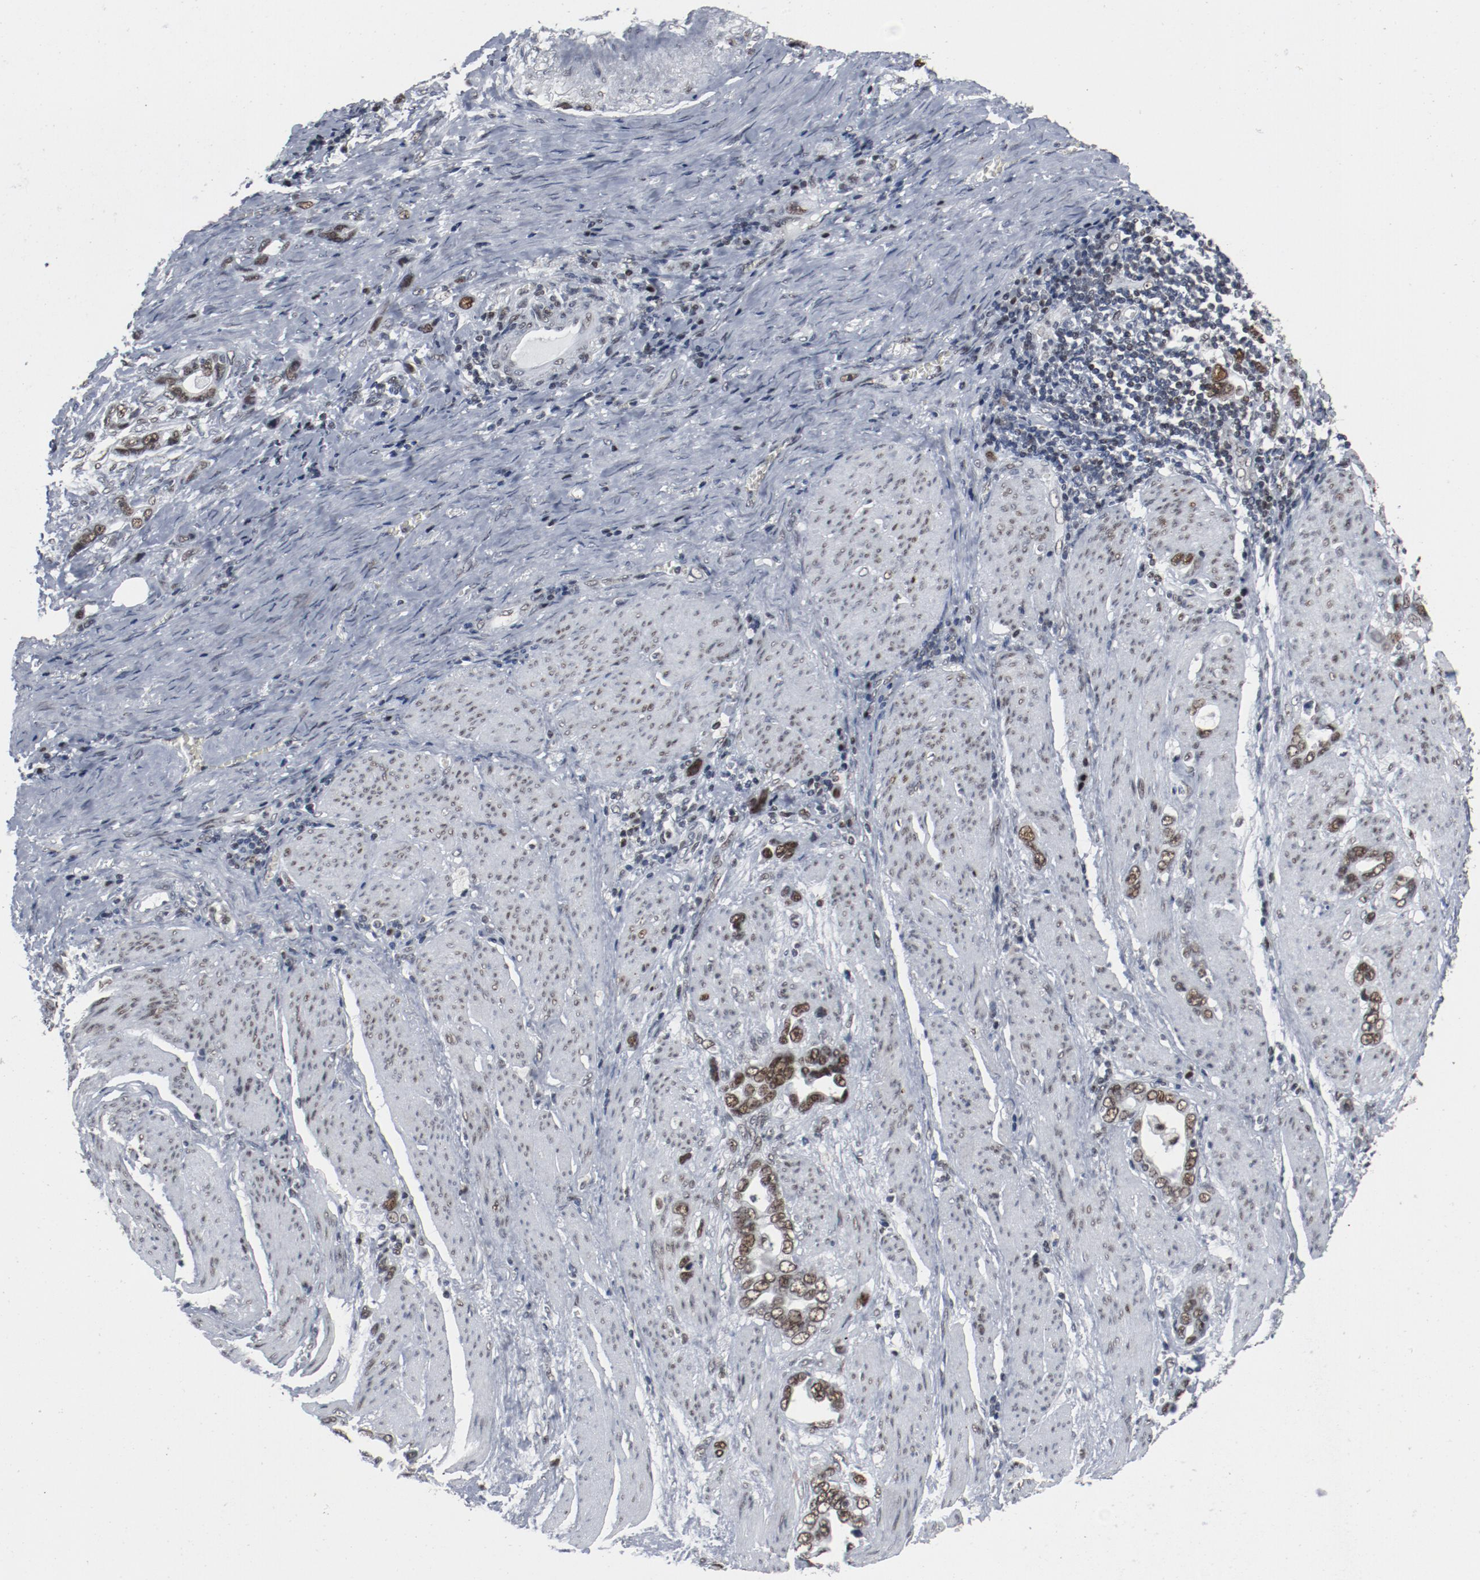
{"staining": {"intensity": "moderate", "quantity": ">75%", "location": "nuclear"}, "tissue": "stomach cancer", "cell_type": "Tumor cells", "image_type": "cancer", "snomed": [{"axis": "morphology", "description": "Adenocarcinoma, NOS"}, {"axis": "topography", "description": "Stomach"}], "caption": "A photomicrograph of human stomach cancer (adenocarcinoma) stained for a protein reveals moderate nuclear brown staining in tumor cells.", "gene": "JMJD6", "patient": {"sex": "male", "age": 78}}